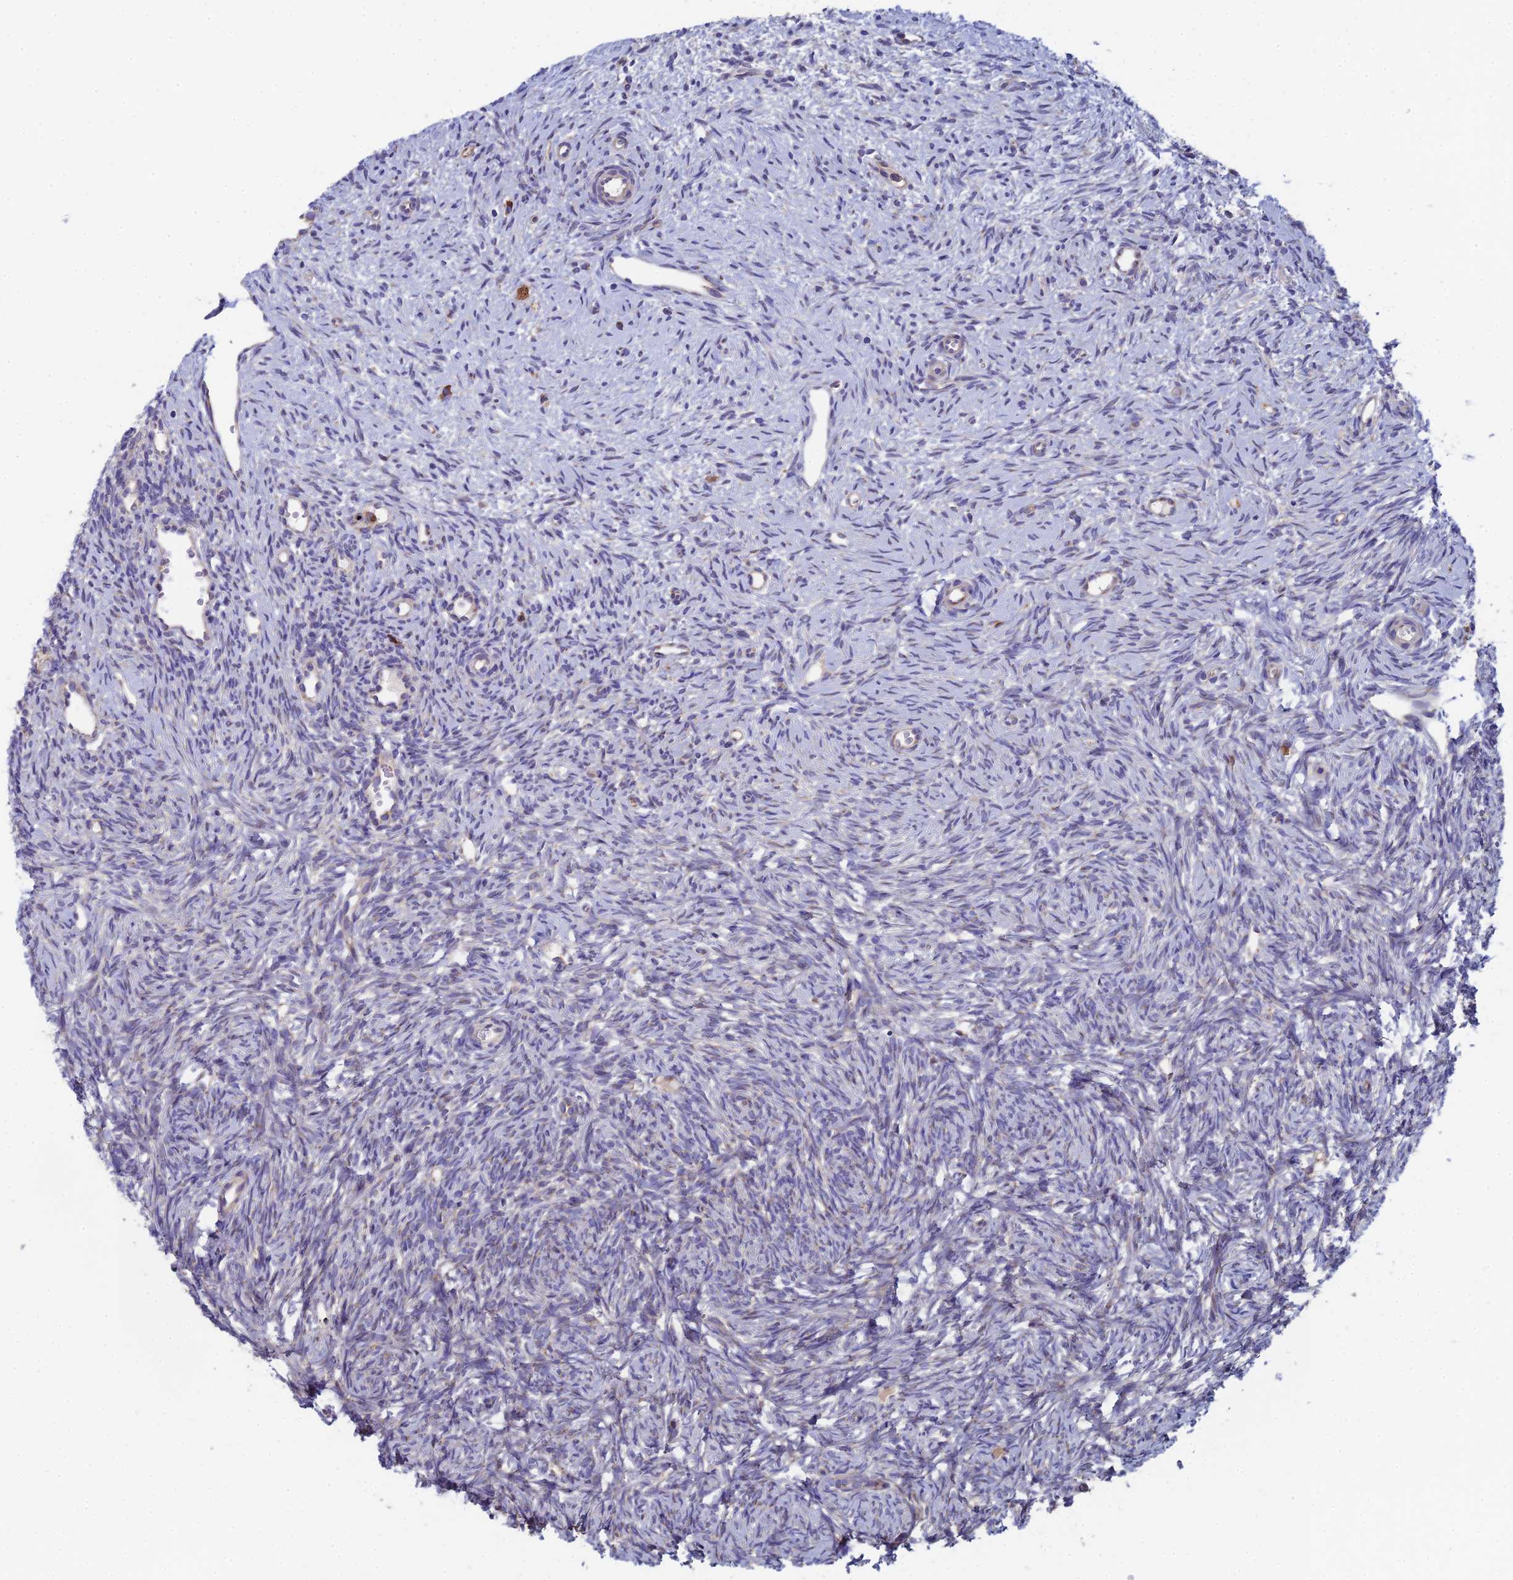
{"staining": {"intensity": "moderate", "quantity": ">75%", "location": "cytoplasmic/membranous"}, "tissue": "ovary", "cell_type": "Follicle cells", "image_type": "normal", "snomed": [{"axis": "morphology", "description": "Normal tissue, NOS"}, {"axis": "topography", "description": "Ovary"}], "caption": "A high-resolution image shows immunohistochemistry (IHC) staining of normal ovary, which exhibits moderate cytoplasmic/membranous positivity in approximately >75% of follicle cells.", "gene": "CLCN3", "patient": {"sex": "female", "age": 51}}